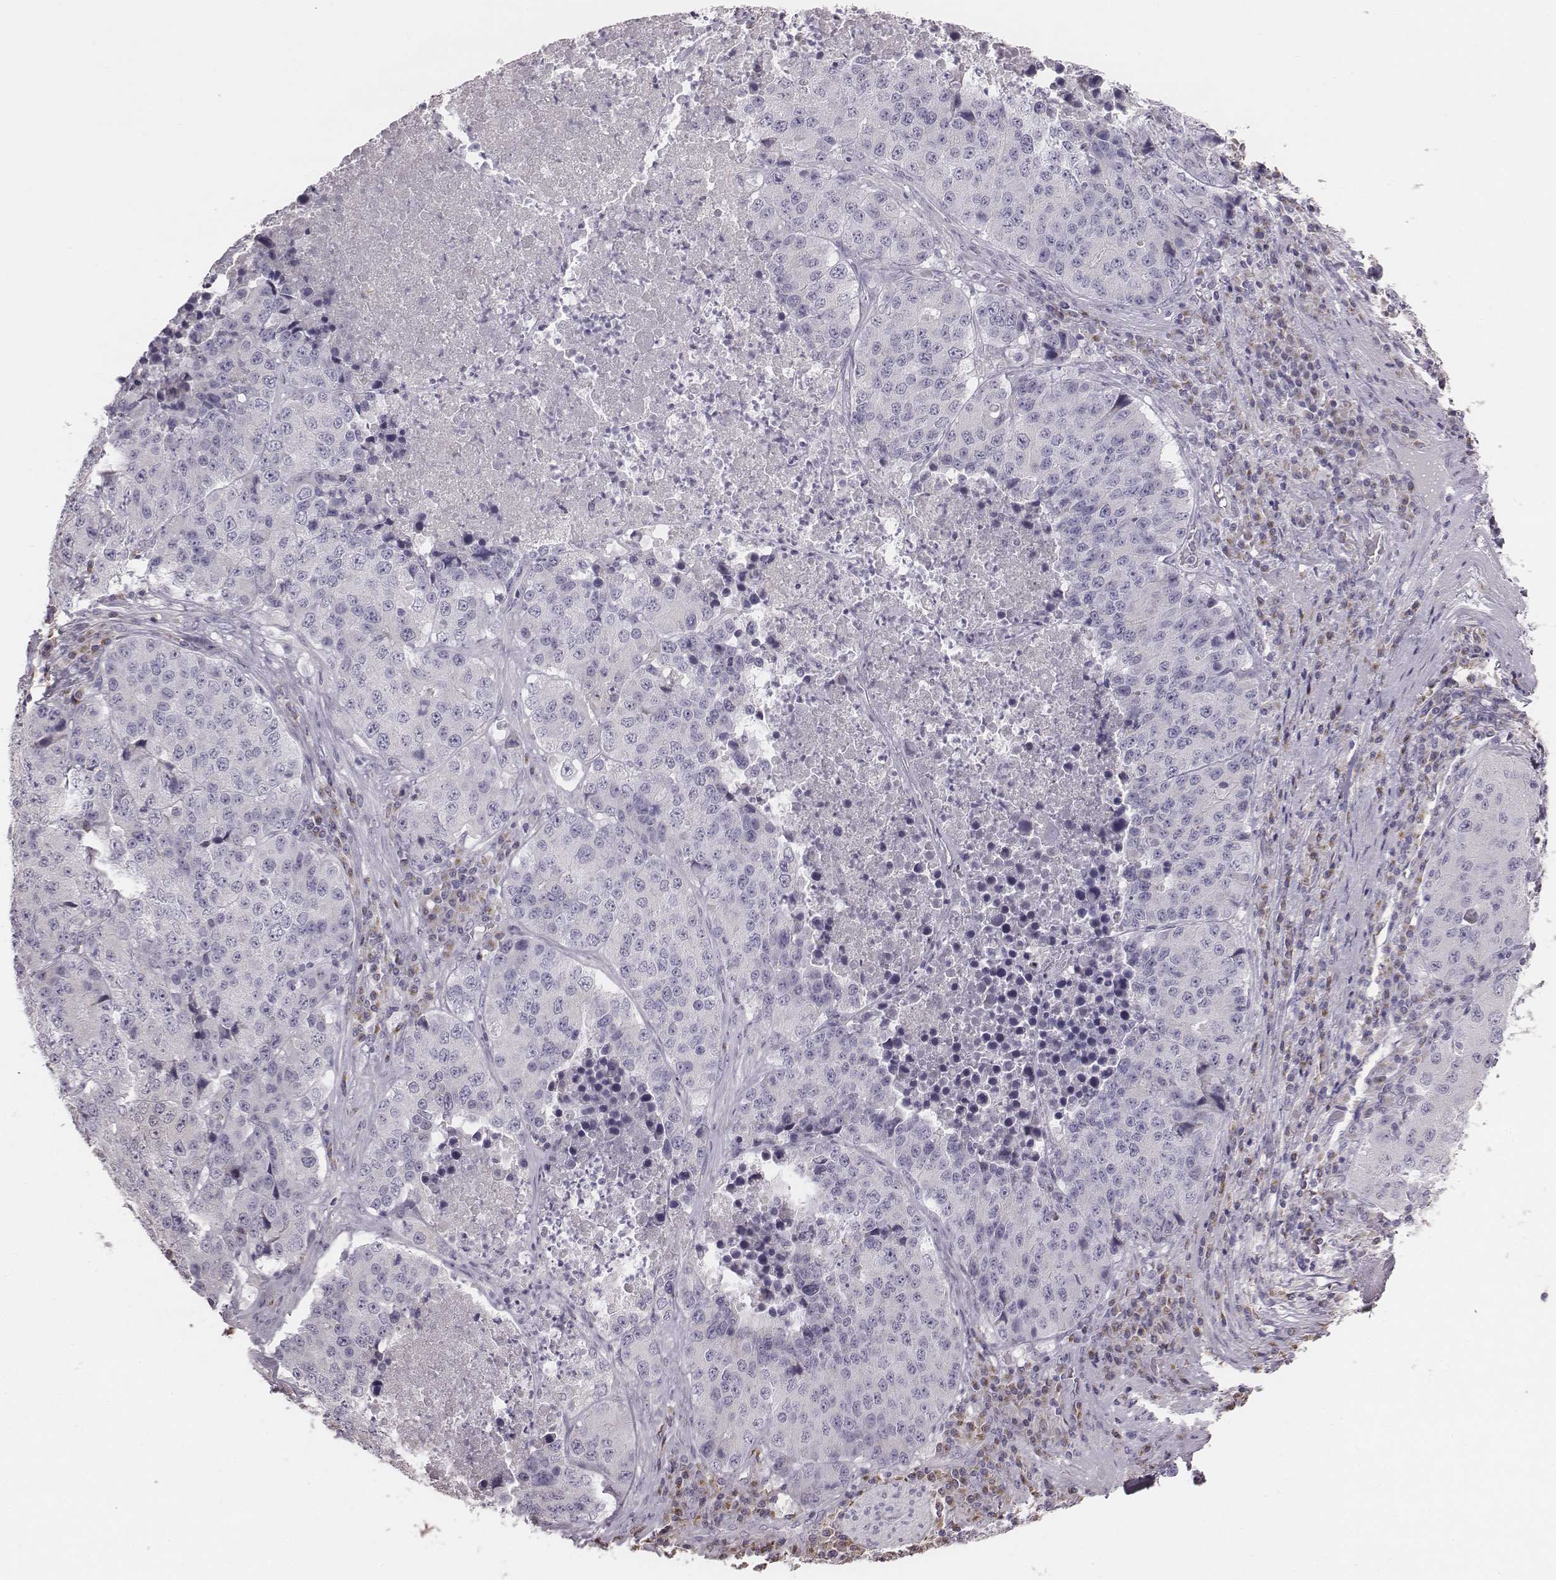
{"staining": {"intensity": "negative", "quantity": "none", "location": "none"}, "tissue": "stomach cancer", "cell_type": "Tumor cells", "image_type": "cancer", "snomed": [{"axis": "morphology", "description": "Adenocarcinoma, NOS"}, {"axis": "topography", "description": "Stomach"}], "caption": "Immunohistochemical staining of stomach cancer shows no significant positivity in tumor cells.", "gene": "C6orf58", "patient": {"sex": "male", "age": 71}}